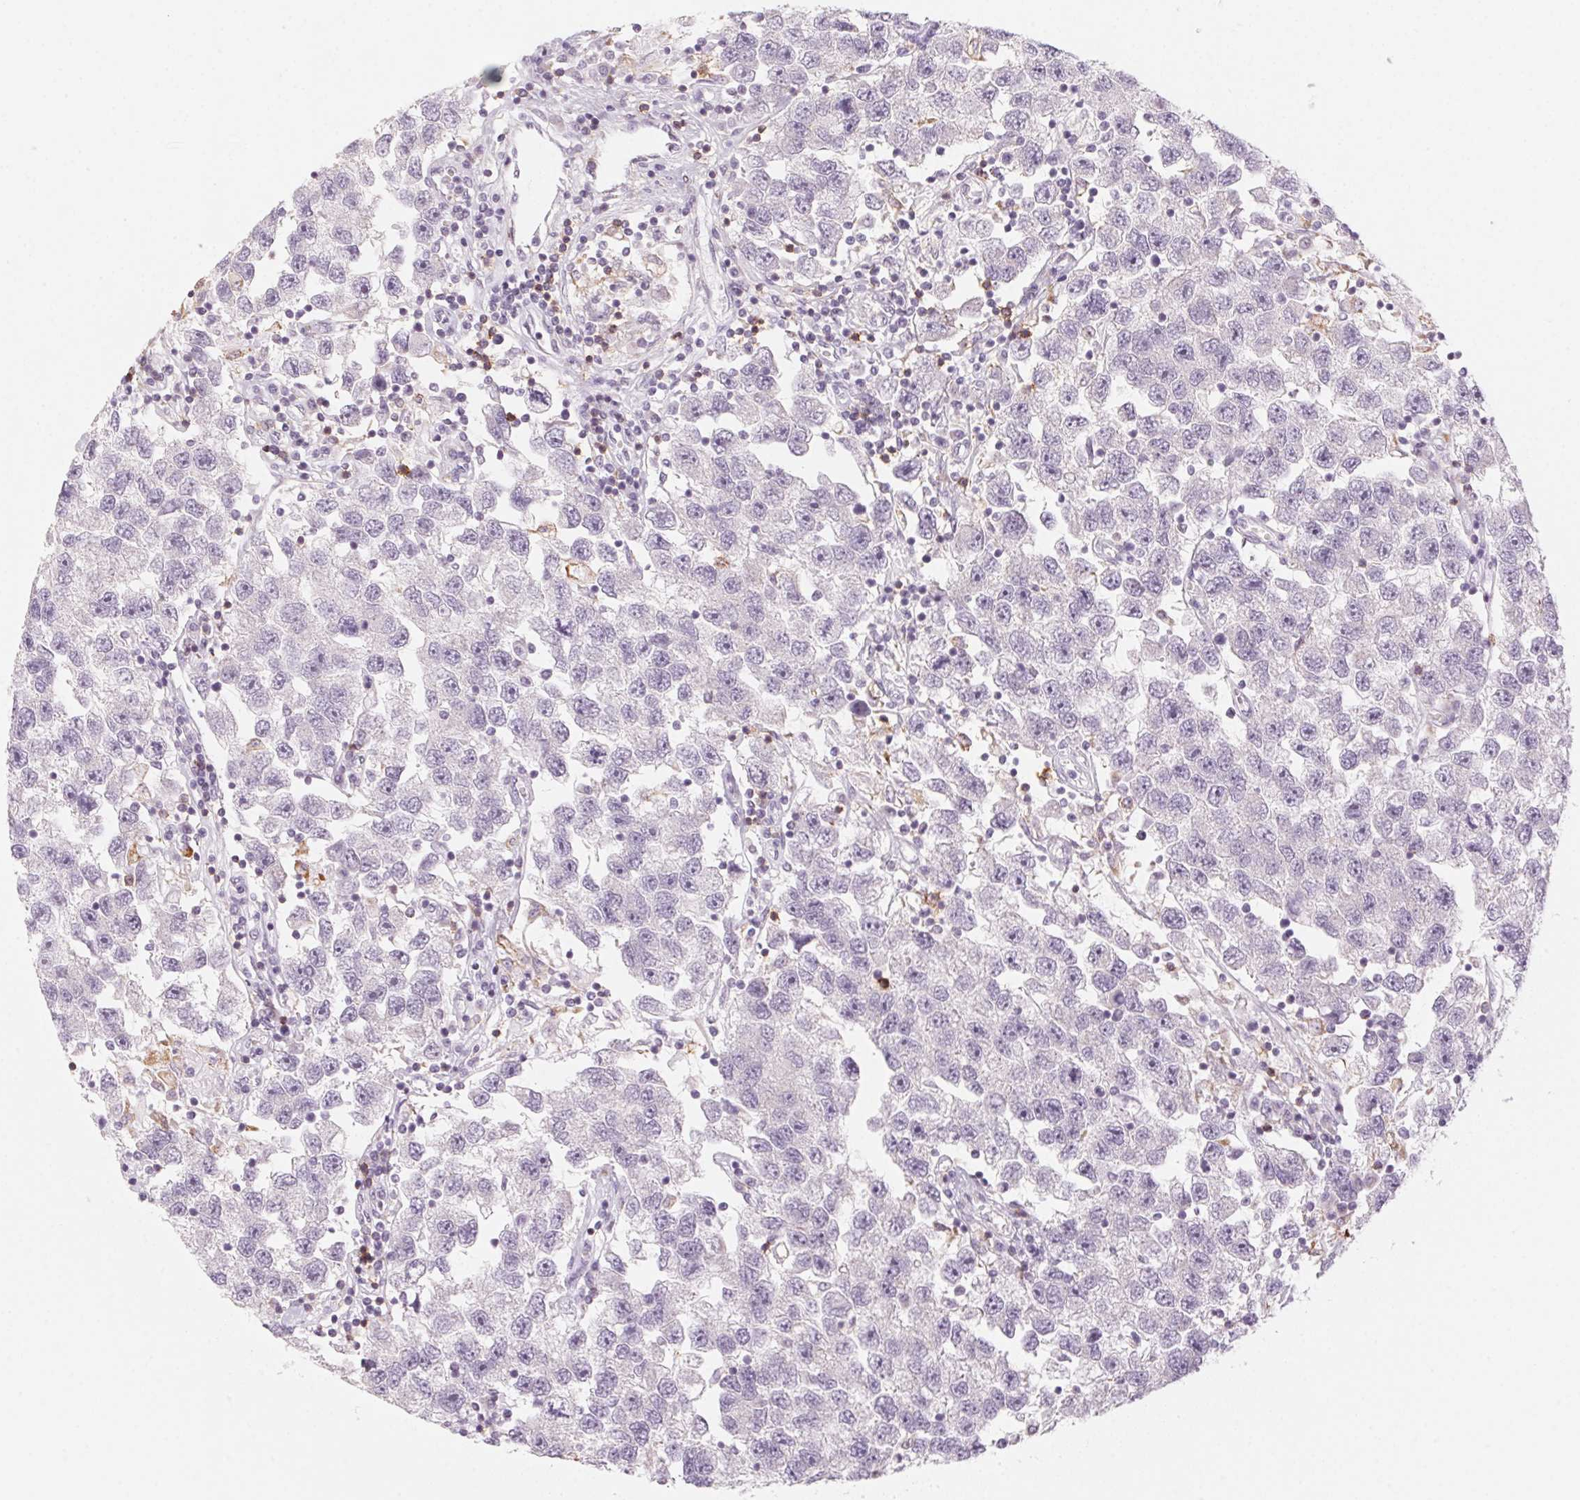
{"staining": {"intensity": "negative", "quantity": "none", "location": "none"}, "tissue": "testis cancer", "cell_type": "Tumor cells", "image_type": "cancer", "snomed": [{"axis": "morphology", "description": "Seminoma, NOS"}, {"axis": "topography", "description": "Testis"}], "caption": "Immunohistochemistry (IHC) of seminoma (testis) reveals no expression in tumor cells.", "gene": "PRPH", "patient": {"sex": "male", "age": 26}}